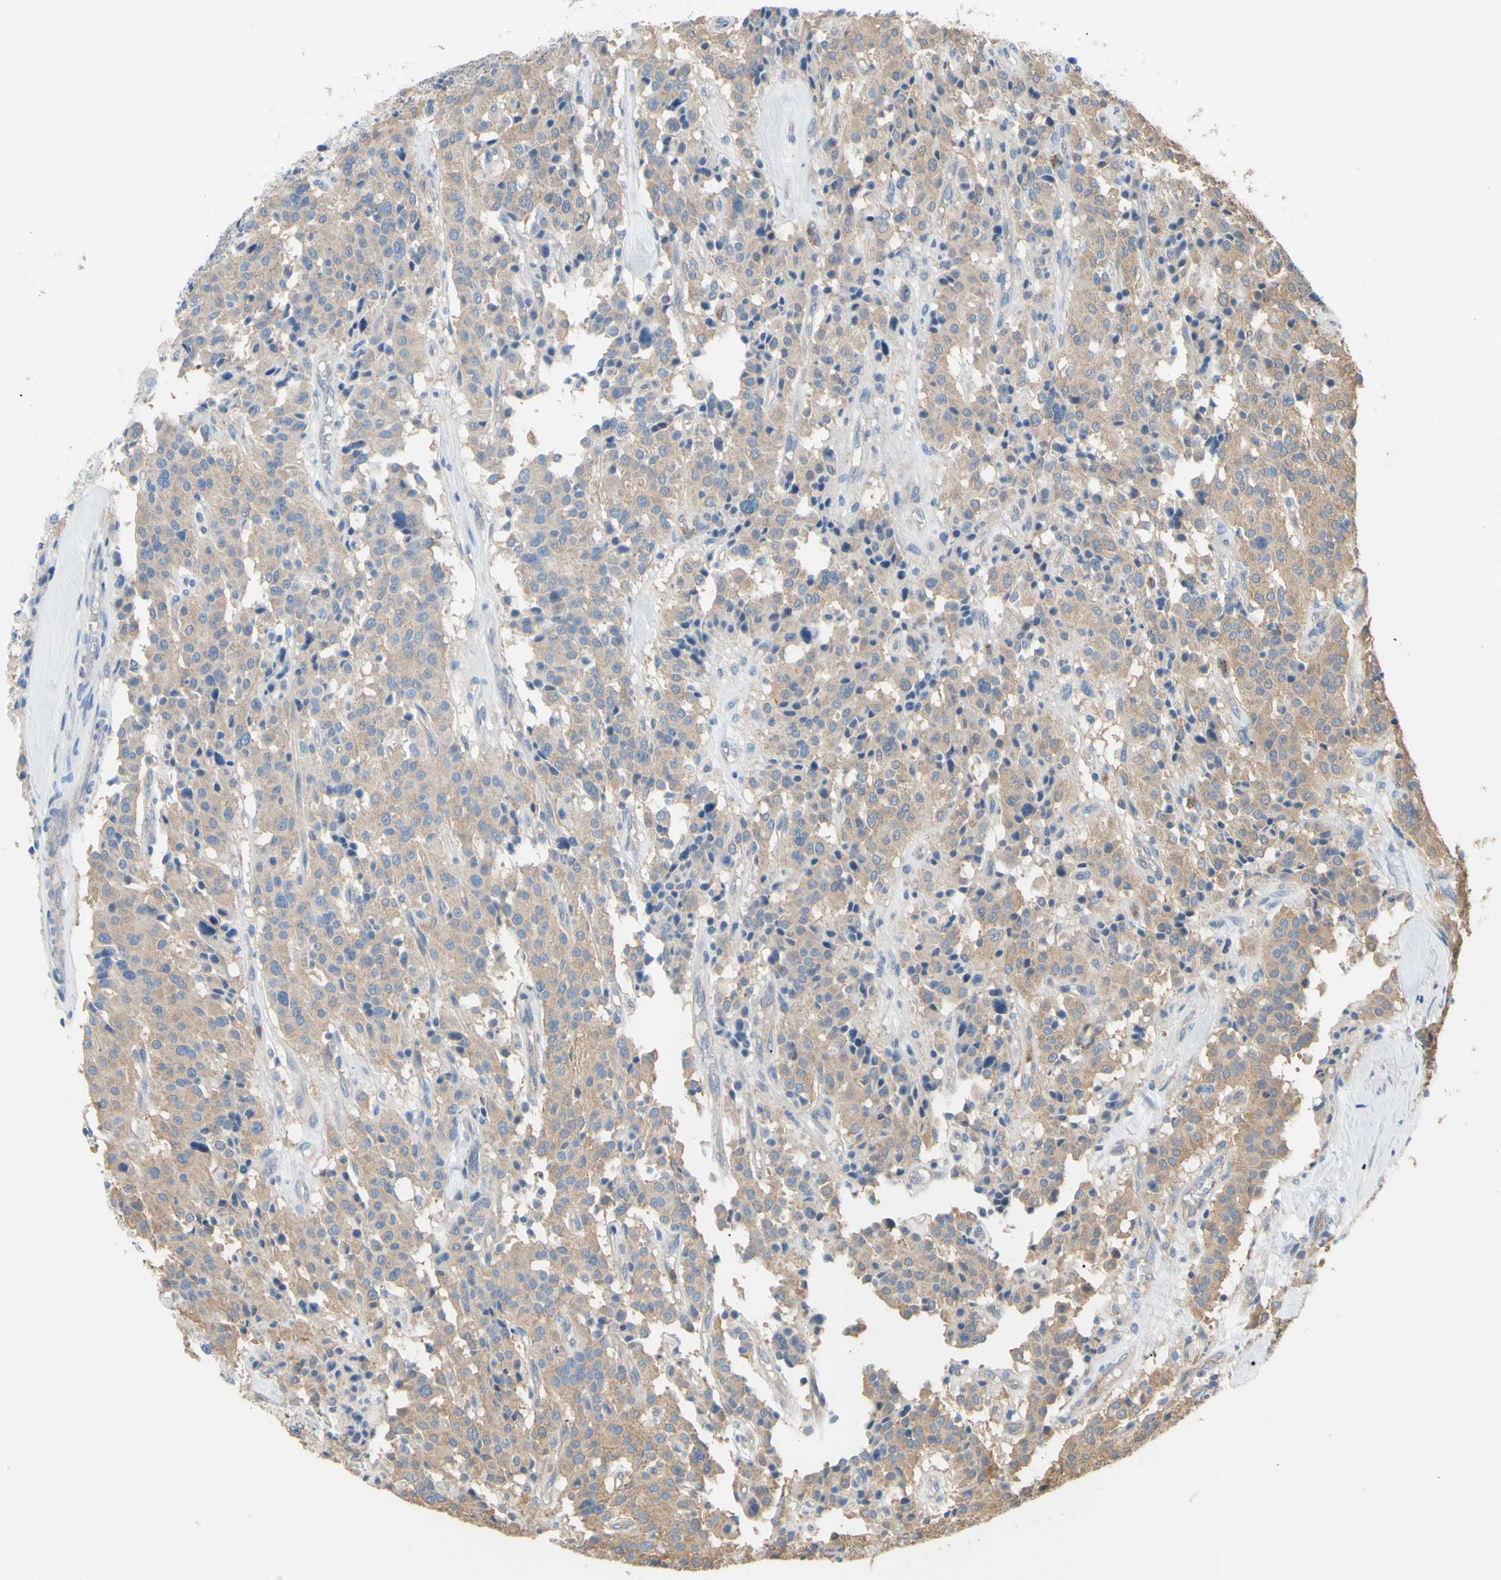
{"staining": {"intensity": "weak", "quantity": ">75%", "location": "cytoplasmic/membranous"}, "tissue": "carcinoid", "cell_type": "Tumor cells", "image_type": "cancer", "snomed": [{"axis": "morphology", "description": "Carcinoid, malignant, NOS"}, {"axis": "topography", "description": "Lung"}], "caption": "Malignant carcinoid stained with a brown dye shows weak cytoplasmic/membranous positive positivity in about >75% of tumor cells.", "gene": "CTTN", "patient": {"sex": "male", "age": 30}}